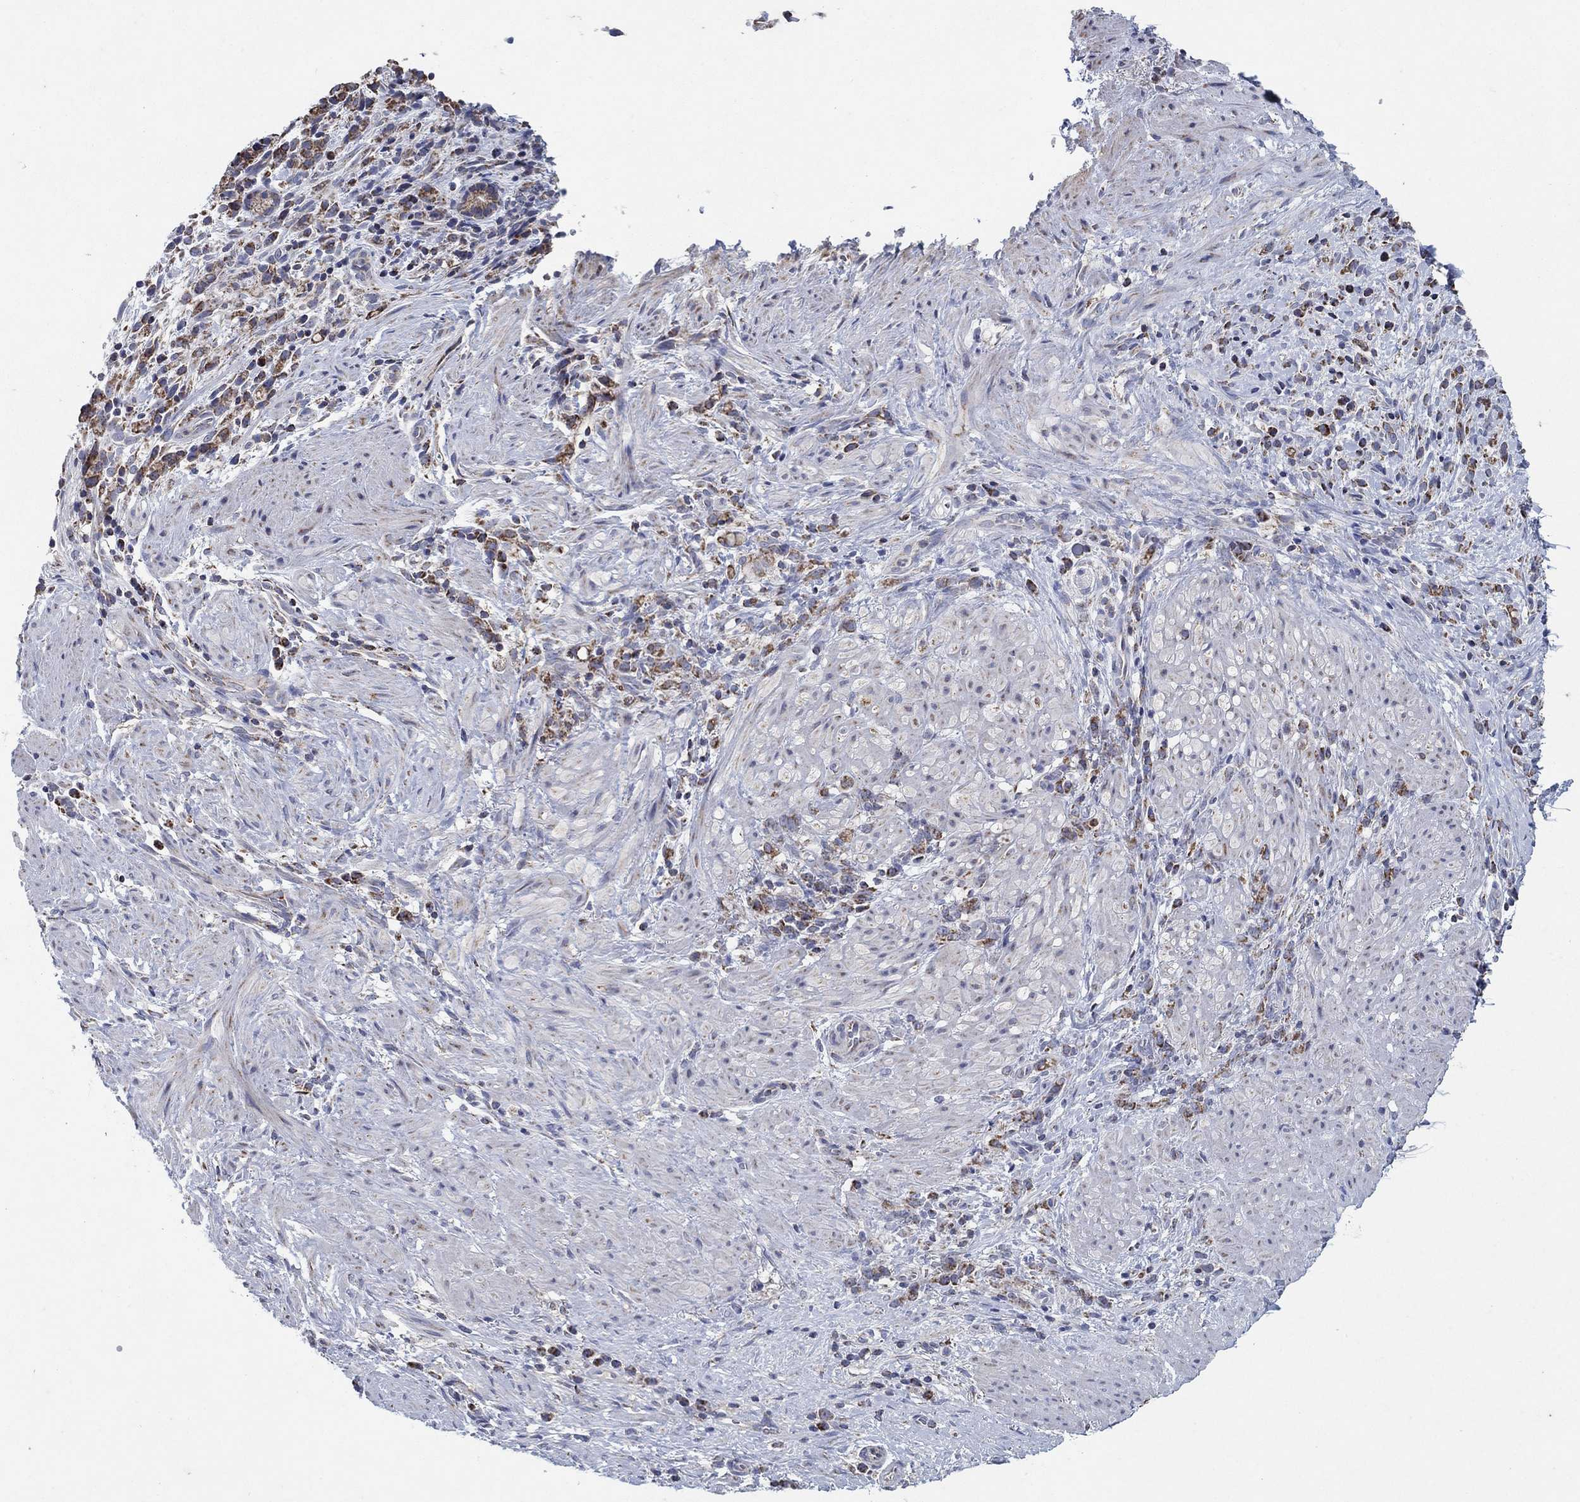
{"staining": {"intensity": "strong", "quantity": "25%-75%", "location": "cytoplasmic/membranous"}, "tissue": "stomach cancer", "cell_type": "Tumor cells", "image_type": "cancer", "snomed": [{"axis": "morphology", "description": "Adenocarcinoma, NOS"}, {"axis": "topography", "description": "Stomach"}], "caption": "Immunohistochemistry (IHC) image of neoplastic tissue: human adenocarcinoma (stomach) stained using IHC shows high levels of strong protein expression localized specifically in the cytoplasmic/membranous of tumor cells, appearing as a cytoplasmic/membranous brown color.", "gene": "C9orf85", "patient": {"sex": "female", "age": 57}}